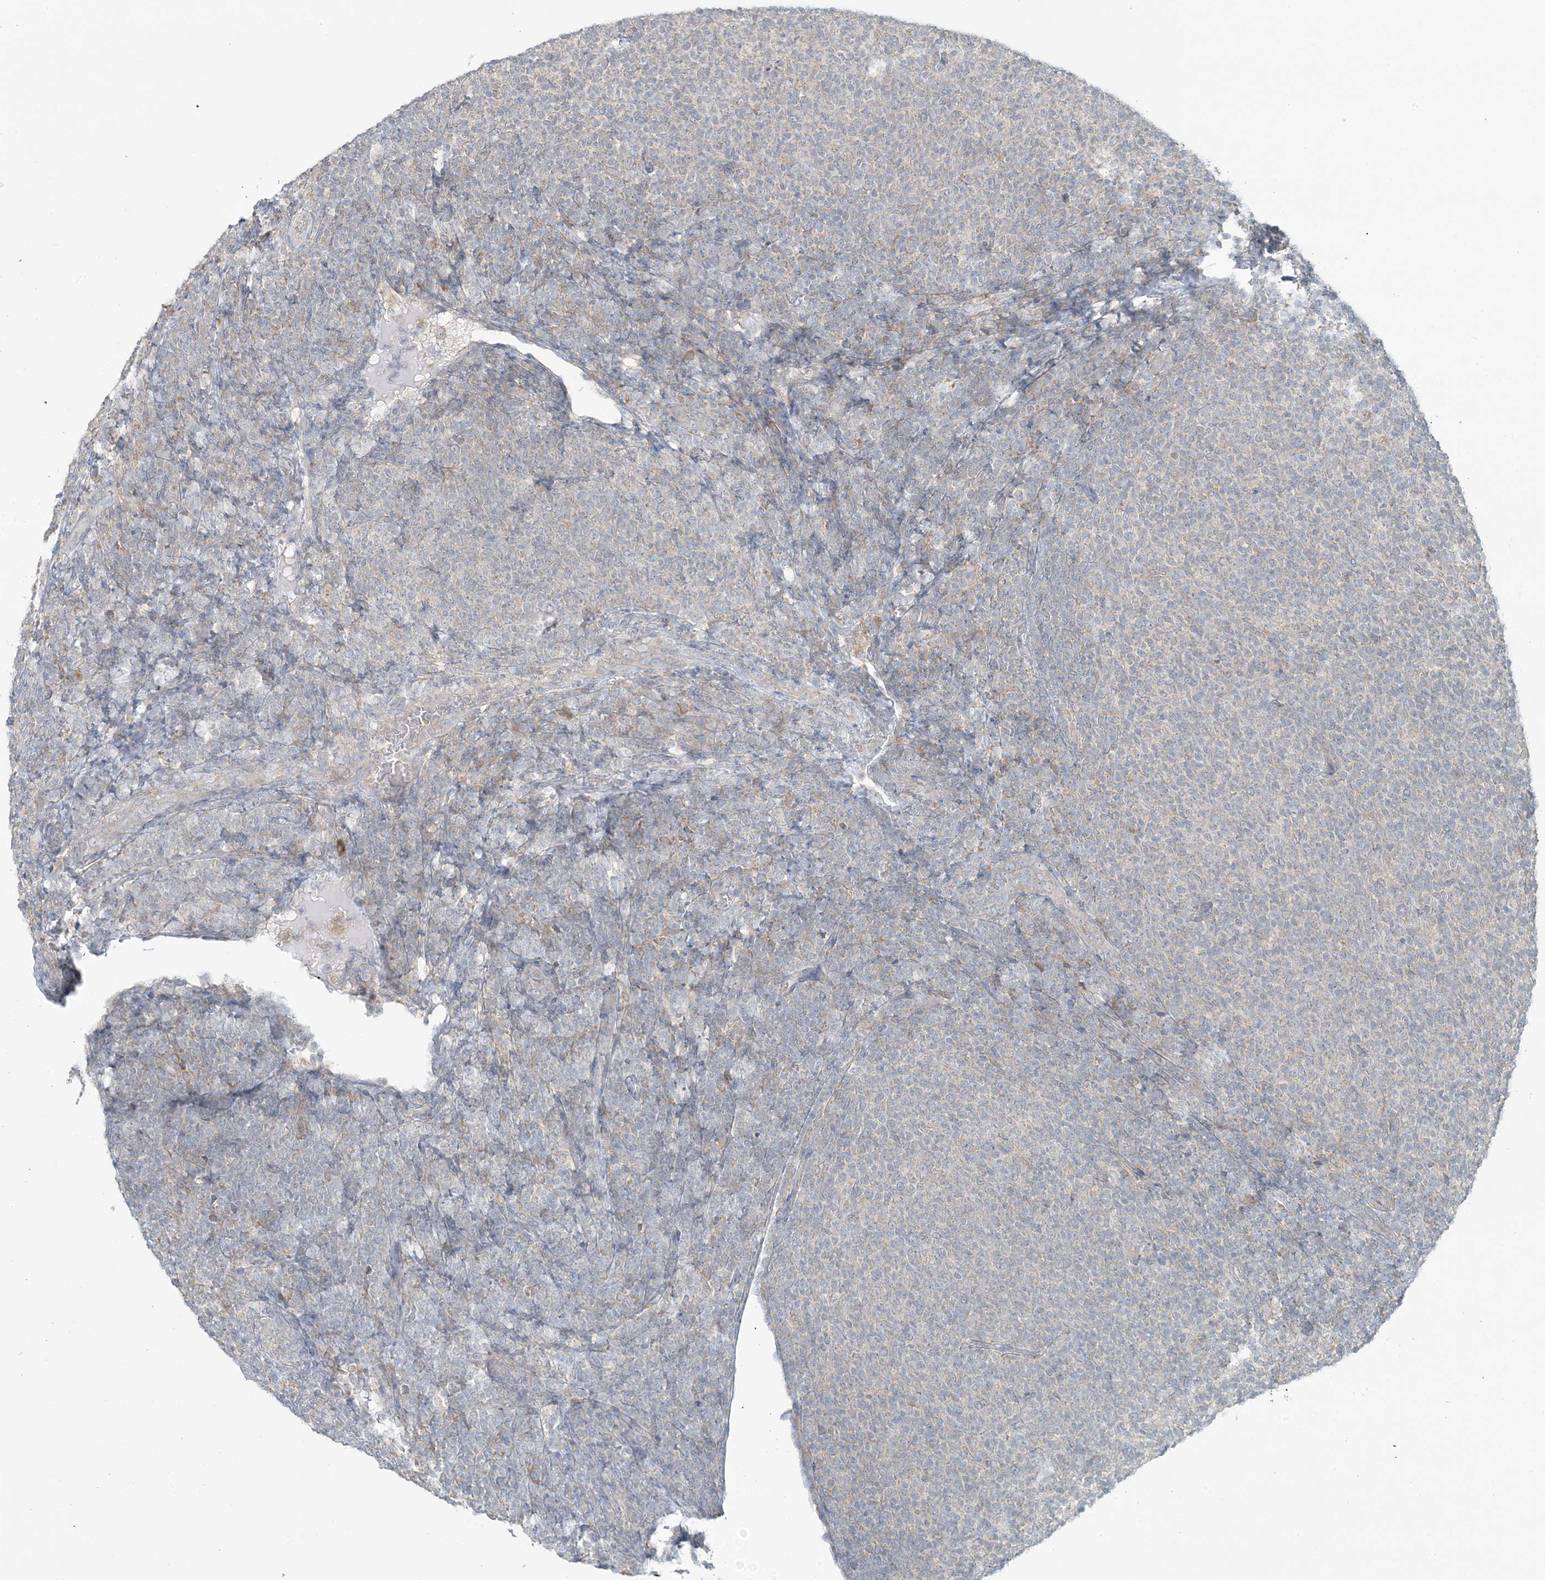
{"staining": {"intensity": "negative", "quantity": "none", "location": "none"}, "tissue": "lymphoma", "cell_type": "Tumor cells", "image_type": "cancer", "snomed": [{"axis": "morphology", "description": "Malignant lymphoma, non-Hodgkin's type, Low grade"}, {"axis": "topography", "description": "Lymph node"}], "caption": "This is an immunohistochemistry photomicrograph of low-grade malignant lymphoma, non-Hodgkin's type. There is no positivity in tumor cells.", "gene": "EEFSEC", "patient": {"sex": "male", "age": 66}}